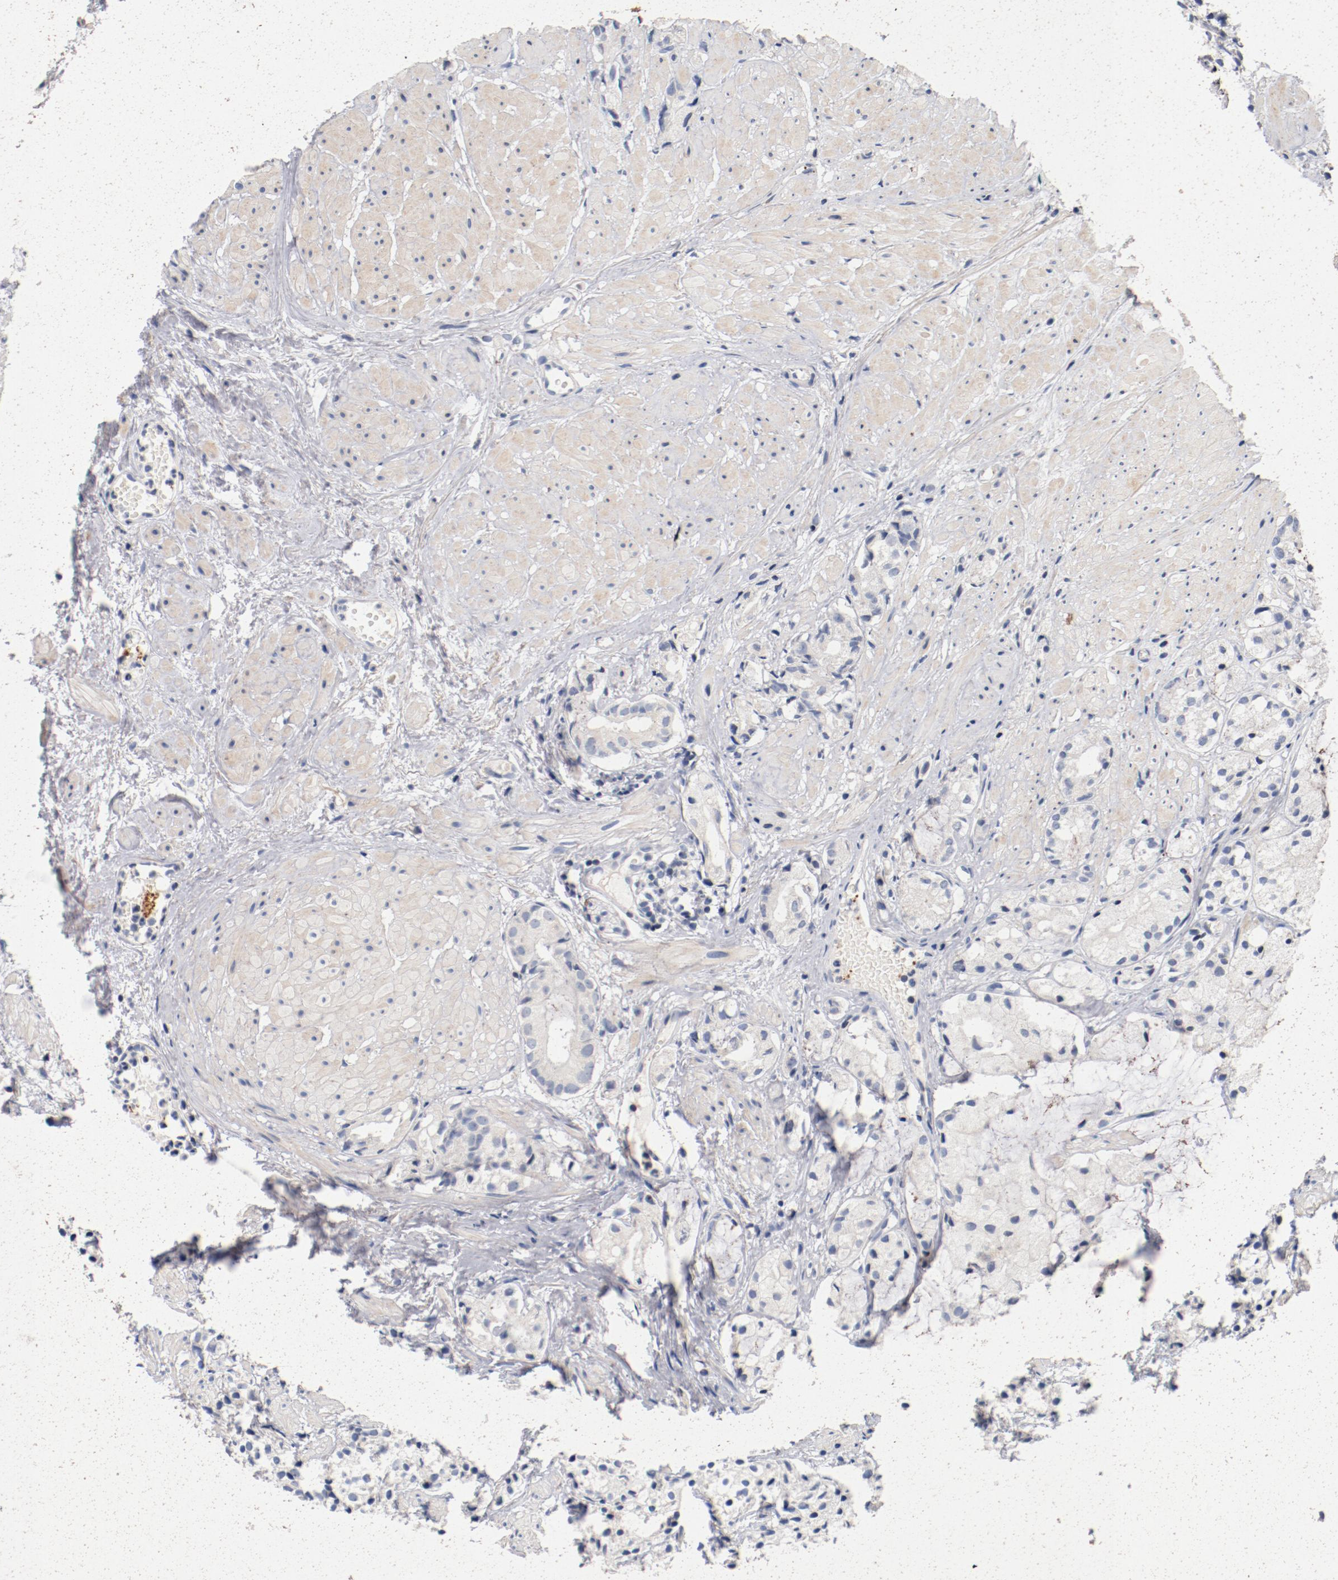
{"staining": {"intensity": "negative", "quantity": "none", "location": "none"}, "tissue": "prostate cancer", "cell_type": "Tumor cells", "image_type": "cancer", "snomed": [{"axis": "morphology", "description": "Adenocarcinoma, High grade"}, {"axis": "topography", "description": "Prostate"}], "caption": "The immunohistochemistry (IHC) image has no significant positivity in tumor cells of prostate high-grade adenocarcinoma tissue.", "gene": "PIM1", "patient": {"sex": "male", "age": 85}}